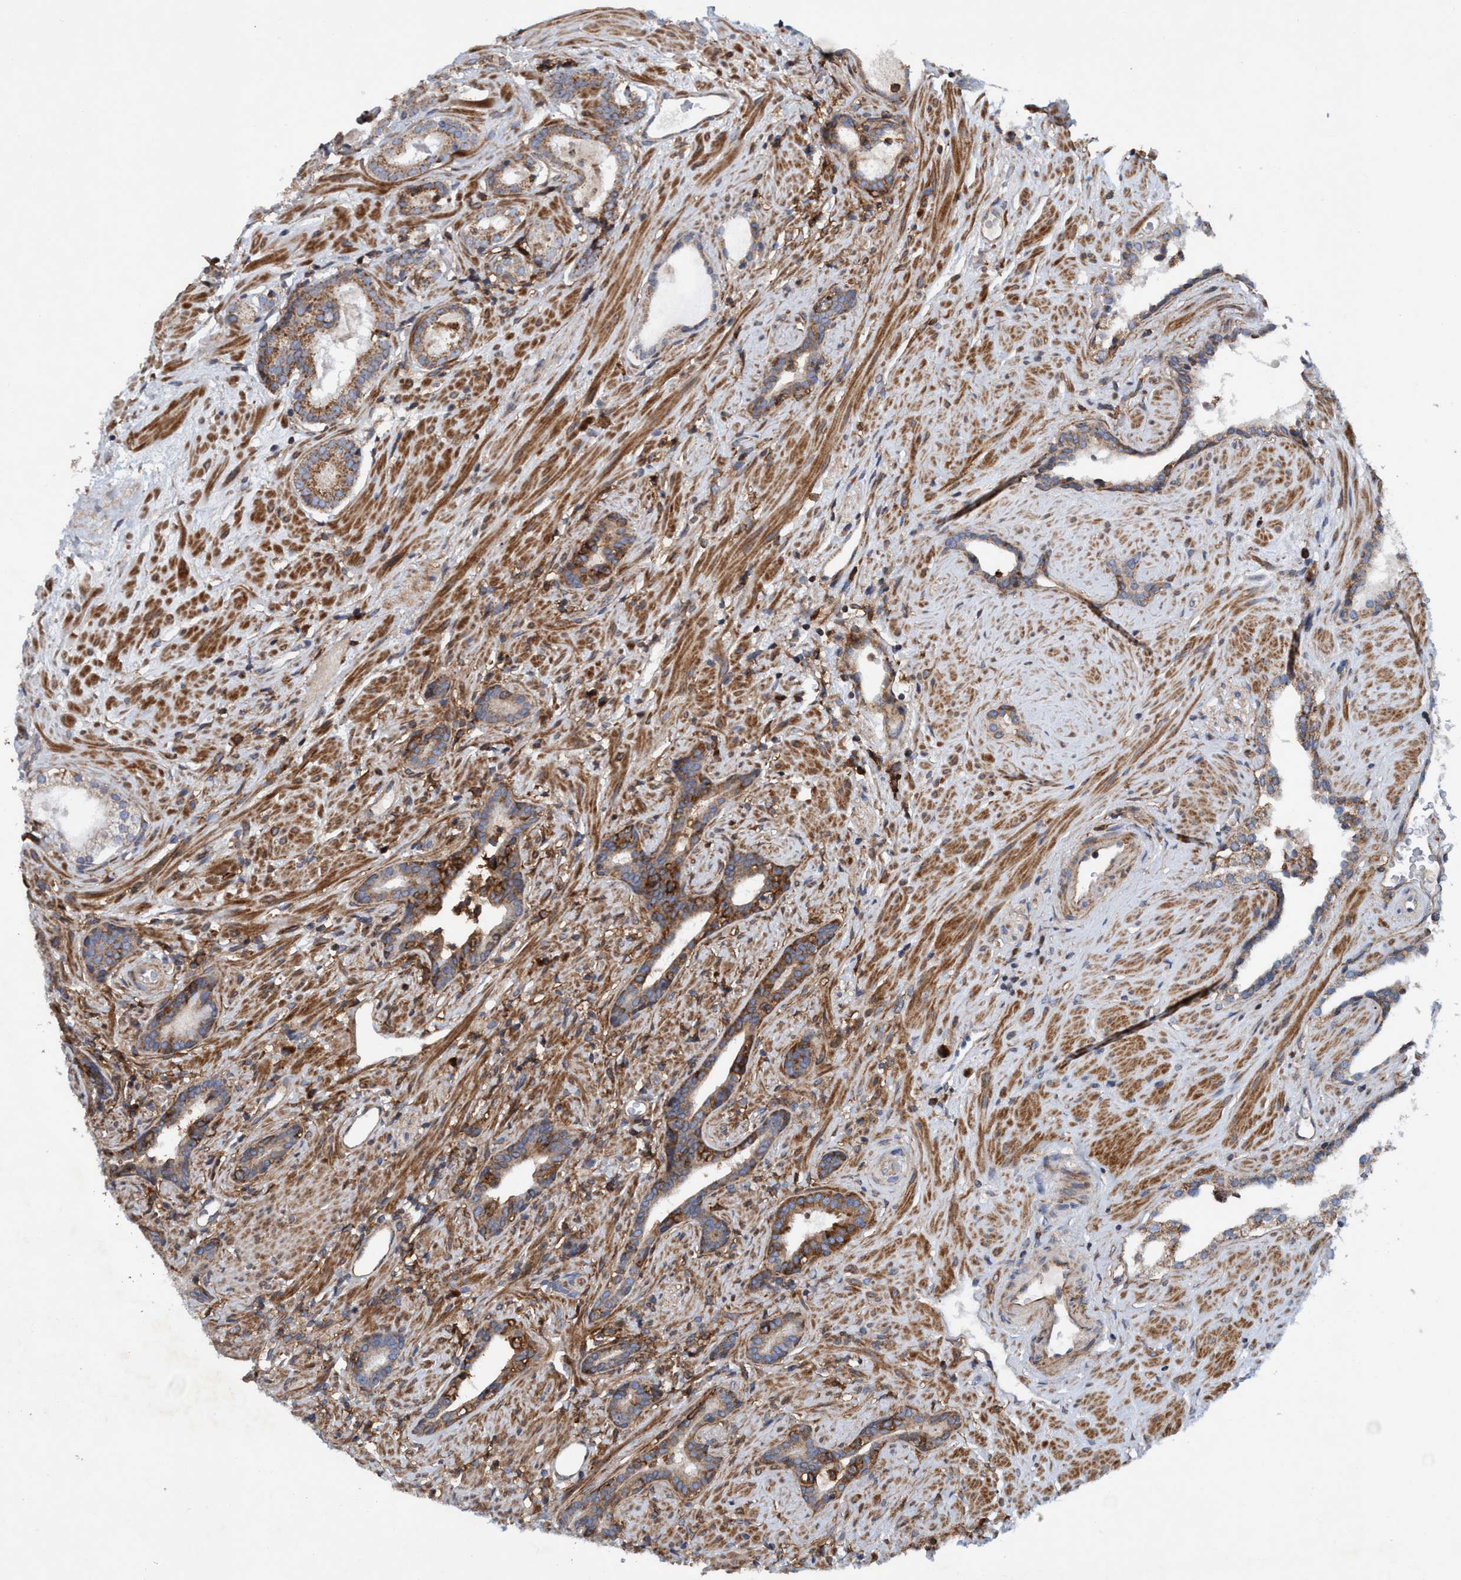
{"staining": {"intensity": "moderate", "quantity": ">75%", "location": "cytoplasmic/membranous"}, "tissue": "prostate cancer", "cell_type": "Tumor cells", "image_type": "cancer", "snomed": [{"axis": "morphology", "description": "Adenocarcinoma, High grade"}, {"axis": "topography", "description": "Prostate"}], "caption": "Immunohistochemistry of prostate cancer (high-grade adenocarcinoma) shows medium levels of moderate cytoplasmic/membranous staining in approximately >75% of tumor cells. The staining is performed using DAB brown chromogen to label protein expression. The nuclei are counter-stained blue using hematoxylin.", "gene": "SLC16A3", "patient": {"sex": "male", "age": 71}}